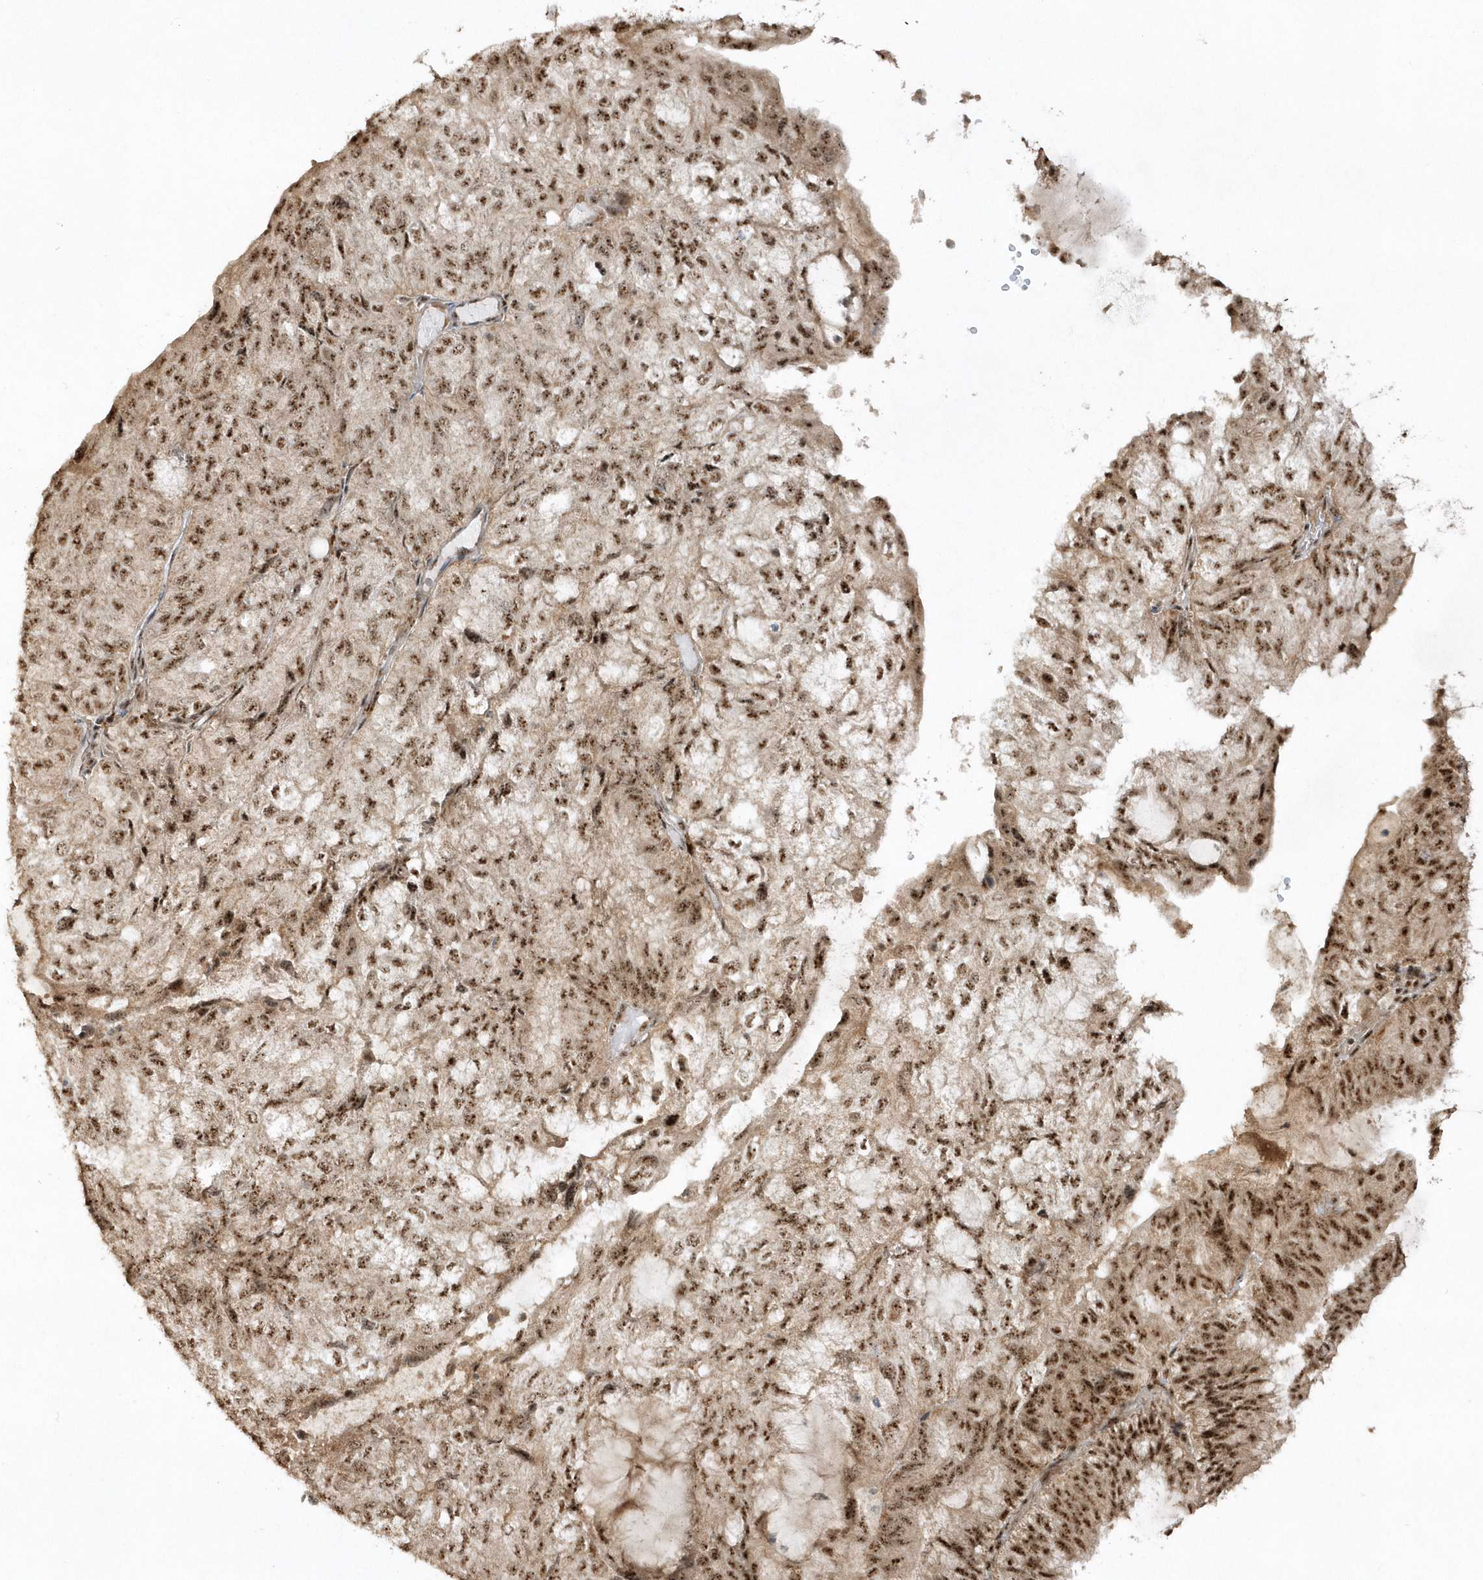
{"staining": {"intensity": "strong", "quantity": ">75%", "location": "nuclear"}, "tissue": "endometrial cancer", "cell_type": "Tumor cells", "image_type": "cancer", "snomed": [{"axis": "morphology", "description": "Adenocarcinoma, NOS"}, {"axis": "topography", "description": "Endometrium"}], "caption": "Immunohistochemical staining of human adenocarcinoma (endometrial) demonstrates high levels of strong nuclear positivity in about >75% of tumor cells.", "gene": "POLR3B", "patient": {"sex": "female", "age": 81}}